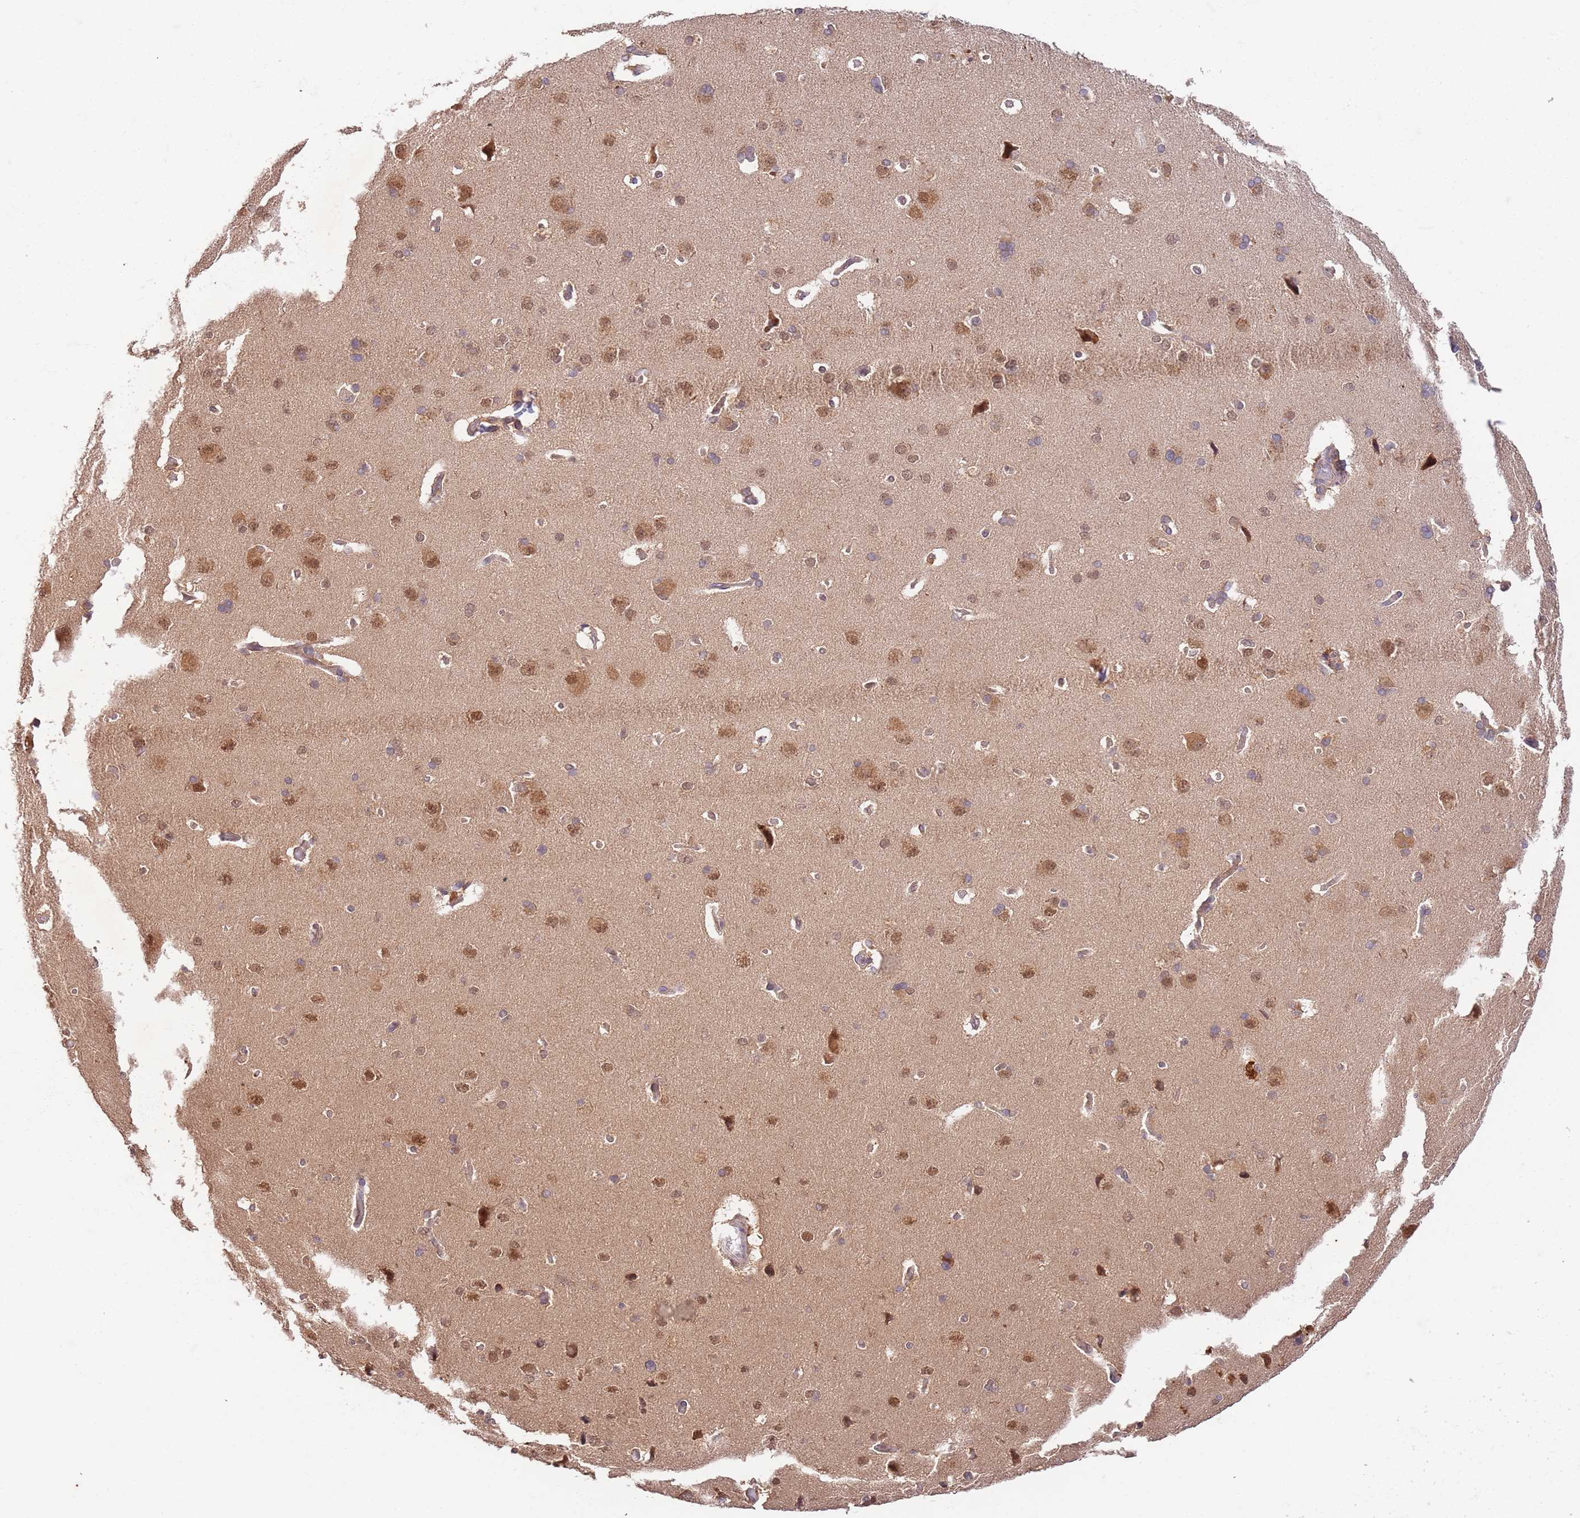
{"staining": {"intensity": "moderate", "quantity": "25%-75%", "location": "cytoplasmic/membranous"}, "tissue": "cerebral cortex", "cell_type": "Endothelial cells", "image_type": "normal", "snomed": [{"axis": "morphology", "description": "Normal tissue, NOS"}, {"axis": "topography", "description": "Cerebral cortex"}], "caption": "Immunohistochemistry (DAB (3,3'-diaminobenzidine)) staining of benign cerebral cortex exhibits moderate cytoplasmic/membranous protein staining in about 25%-75% of endothelial cells.", "gene": "UBE3A", "patient": {"sex": "male", "age": 62}}